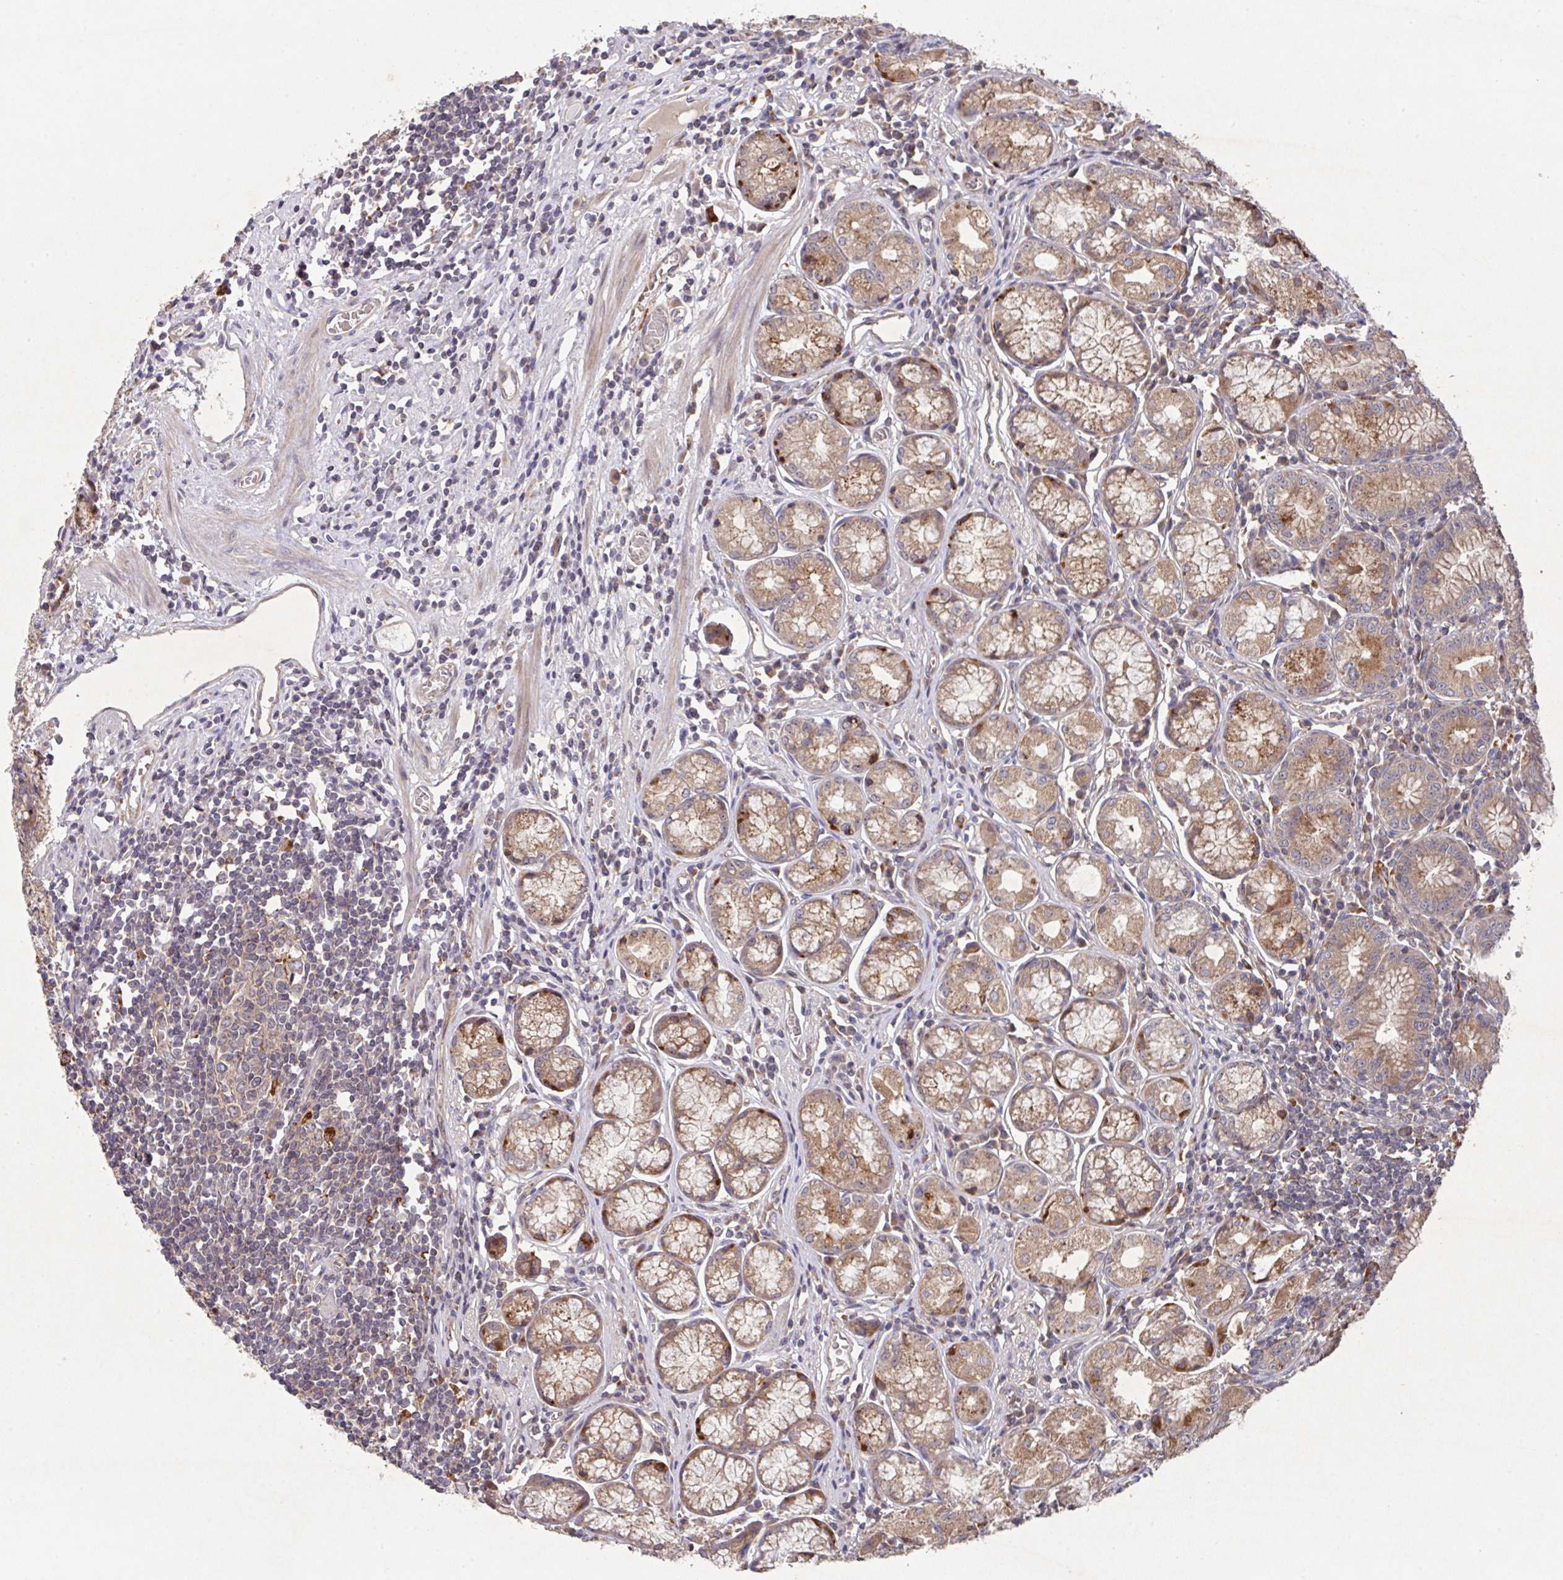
{"staining": {"intensity": "moderate", "quantity": ">75%", "location": "cytoplasmic/membranous"}, "tissue": "stomach", "cell_type": "Glandular cells", "image_type": "normal", "snomed": [{"axis": "morphology", "description": "Normal tissue, NOS"}, {"axis": "topography", "description": "Stomach"}], "caption": "IHC (DAB) staining of normal human stomach shows moderate cytoplasmic/membranous protein positivity in approximately >75% of glandular cells.", "gene": "TRIM14", "patient": {"sex": "male", "age": 55}}